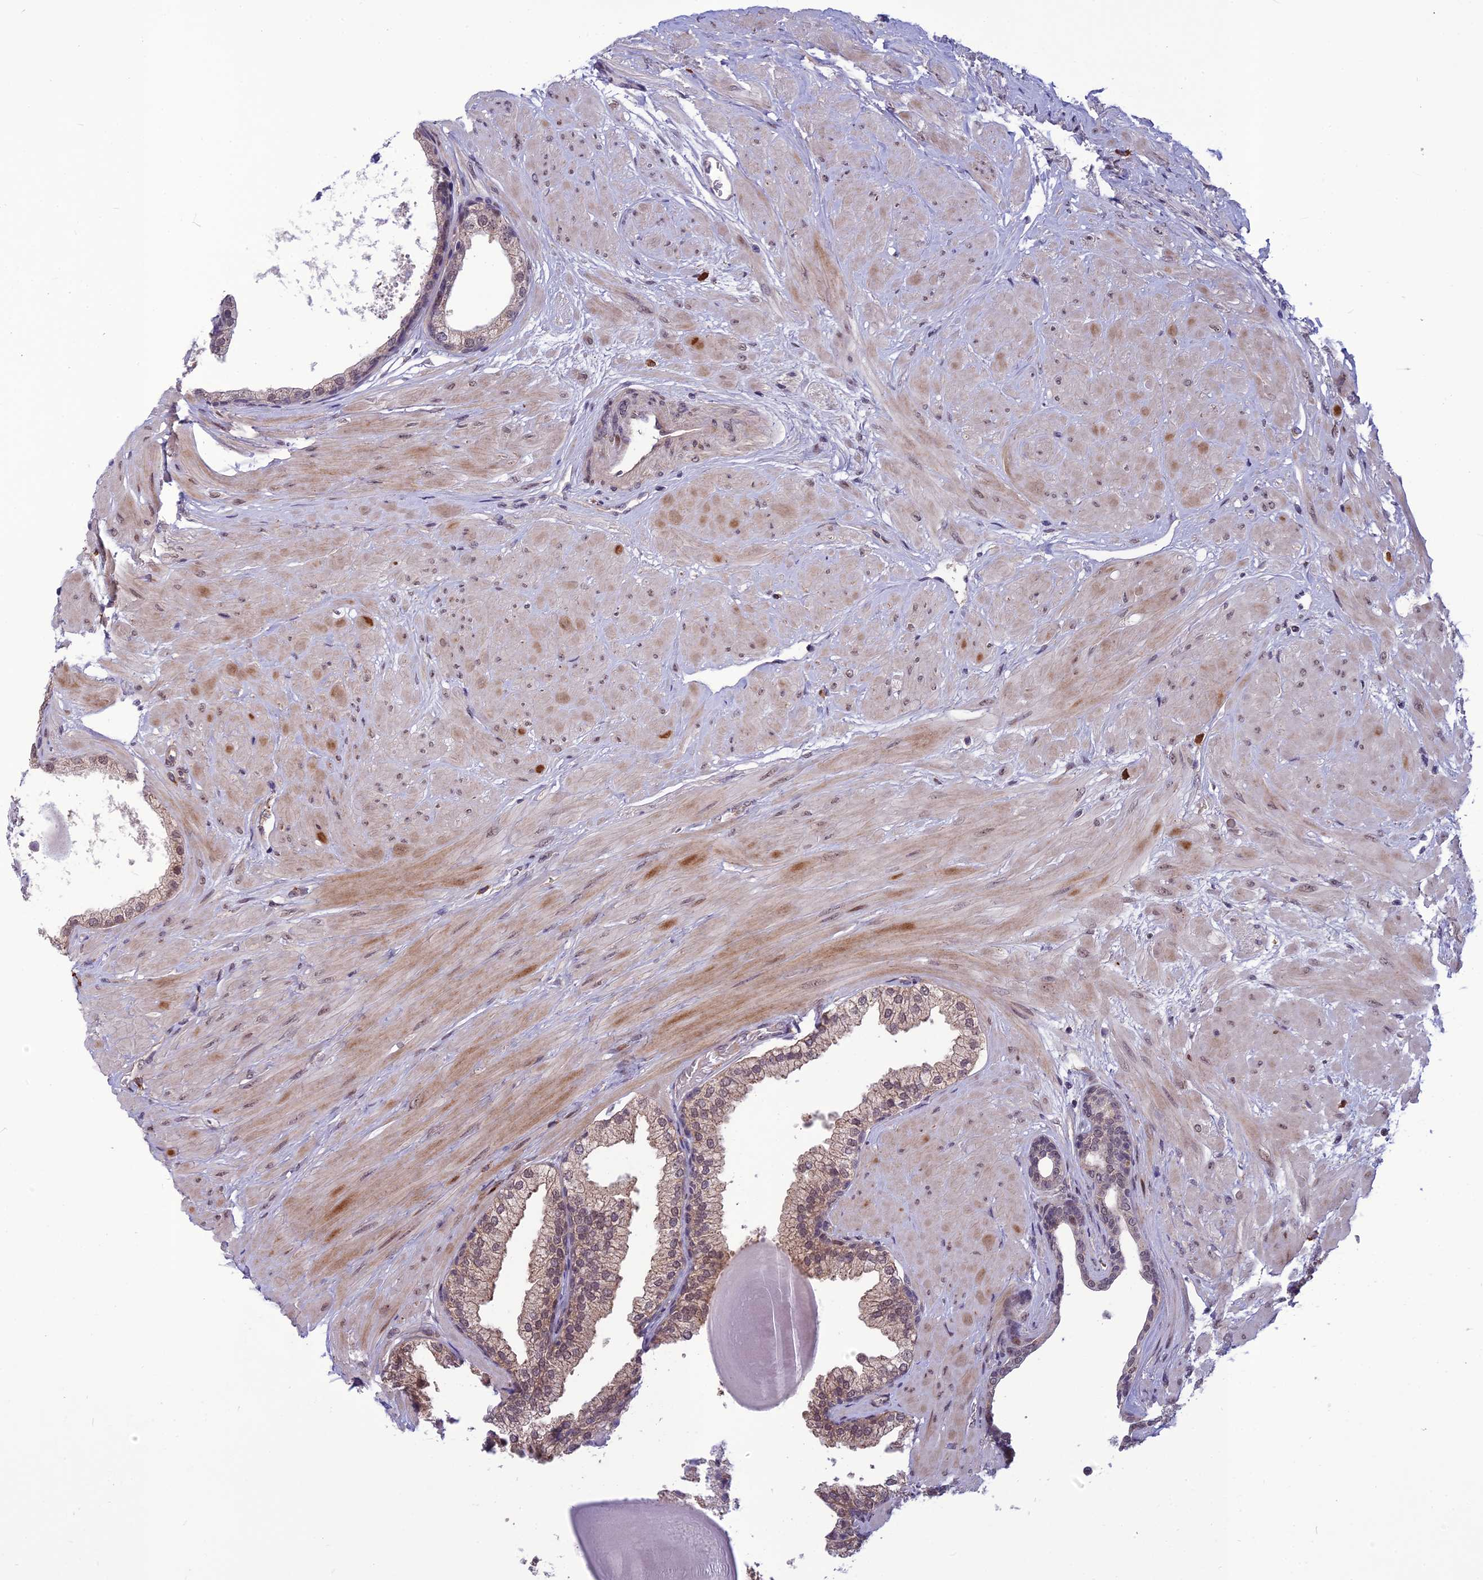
{"staining": {"intensity": "weak", "quantity": "25%-75%", "location": "cytoplasmic/membranous,nuclear"}, "tissue": "prostate", "cell_type": "Glandular cells", "image_type": "normal", "snomed": [{"axis": "morphology", "description": "Normal tissue, NOS"}, {"axis": "topography", "description": "Prostate"}], "caption": "Immunohistochemistry (IHC) staining of benign prostate, which reveals low levels of weak cytoplasmic/membranous,nuclear positivity in about 25%-75% of glandular cells indicating weak cytoplasmic/membranous,nuclear protein staining. The staining was performed using DAB (brown) for protein detection and nuclei were counterstained in hematoxylin (blue).", "gene": "FBRS", "patient": {"sex": "male", "age": 48}}